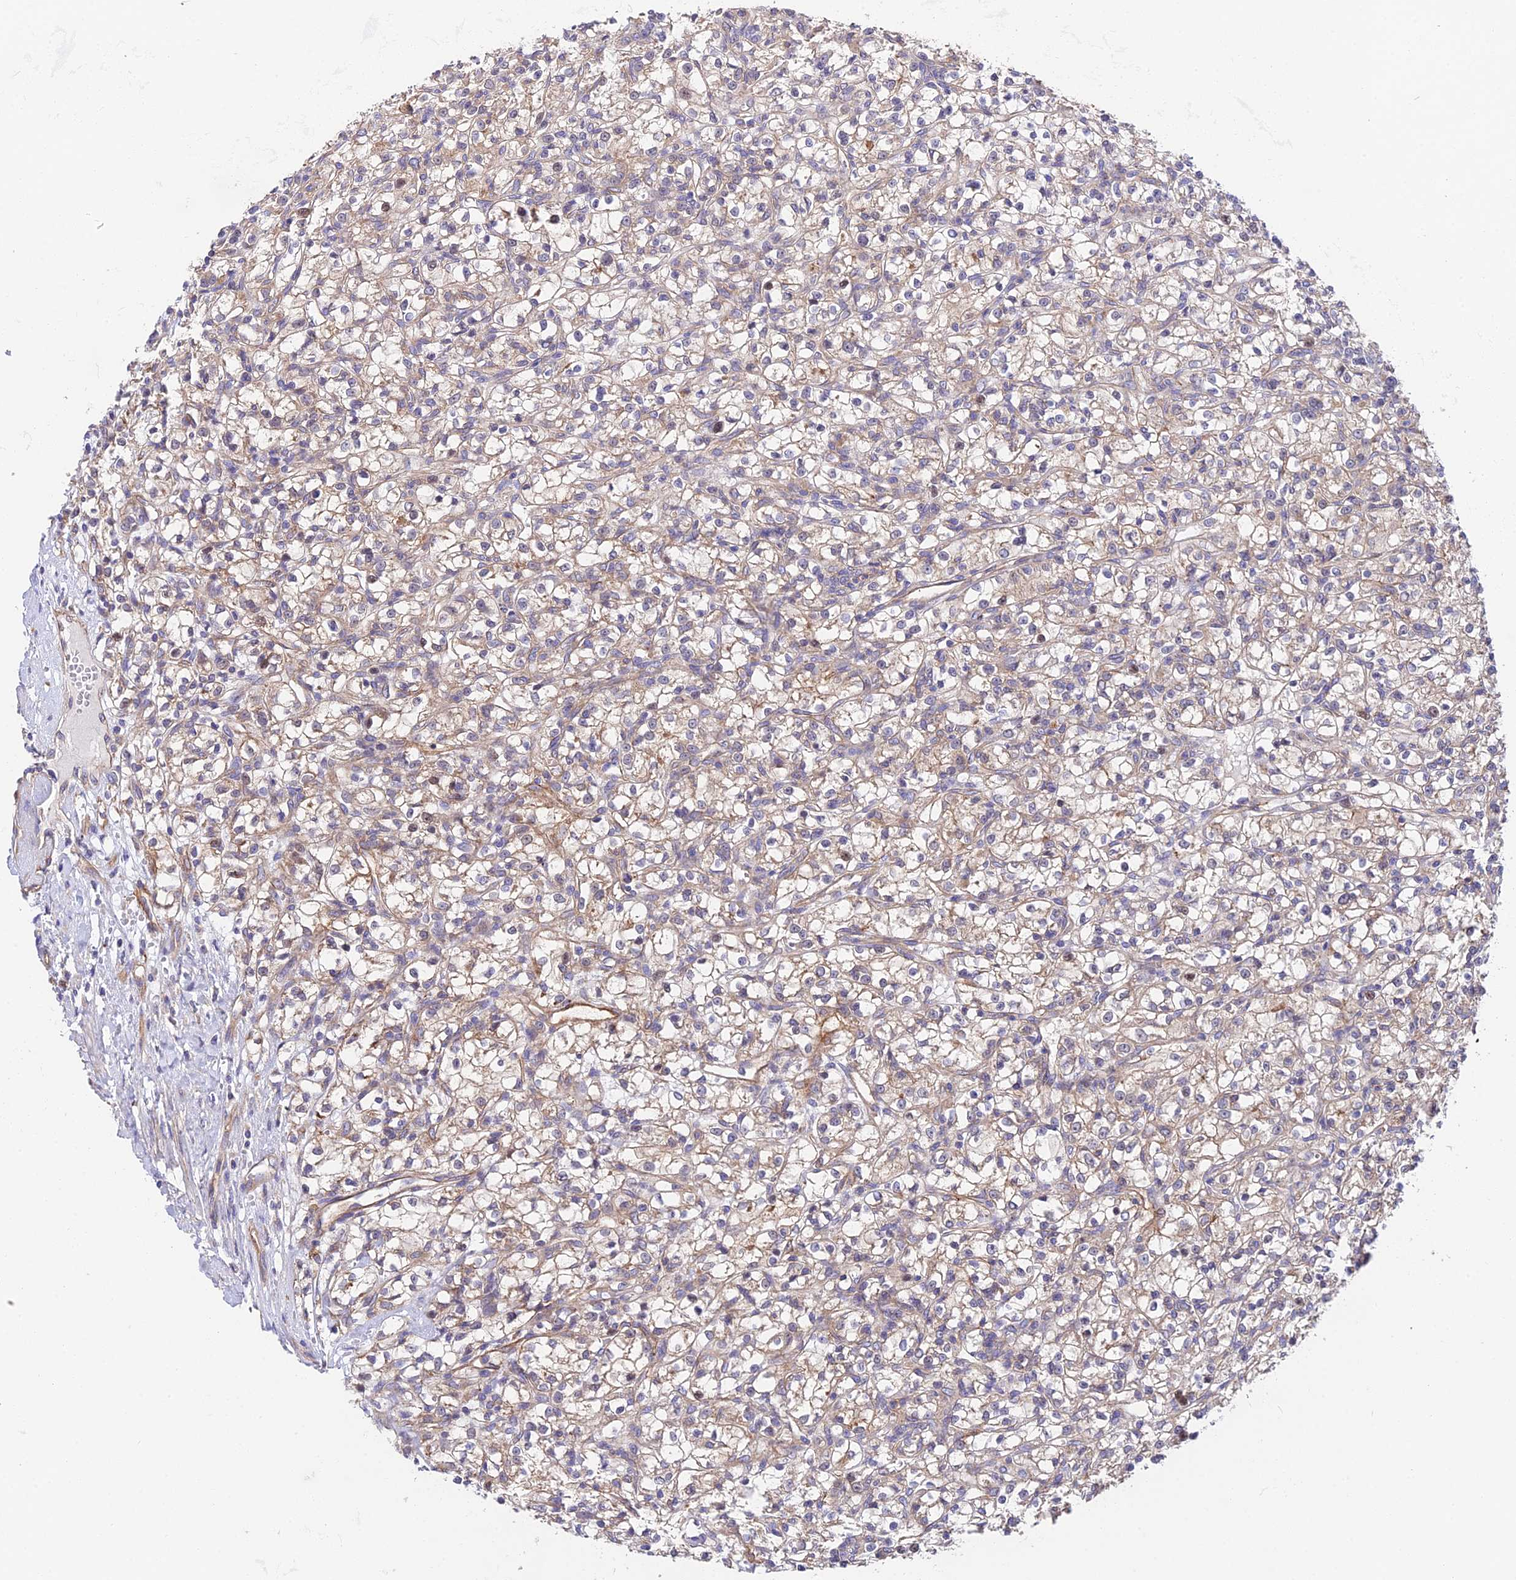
{"staining": {"intensity": "weak", "quantity": "25%-75%", "location": "cytoplasmic/membranous"}, "tissue": "renal cancer", "cell_type": "Tumor cells", "image_type": "cancer", "snomed": [{"axis": "morphology", "description": "Adenocarcinoma, NOS"}, {"axis": "topography", "description": "Kidney"}], "caption": "Human renal adenocarcinoma stained with a brown dye demonstrates weak cytoplasmic/membranous positive positivity in approximately 25%-75% of tumor cells.", "gene": "QRFP", "patient": {"sex": "female", "age": 59}}